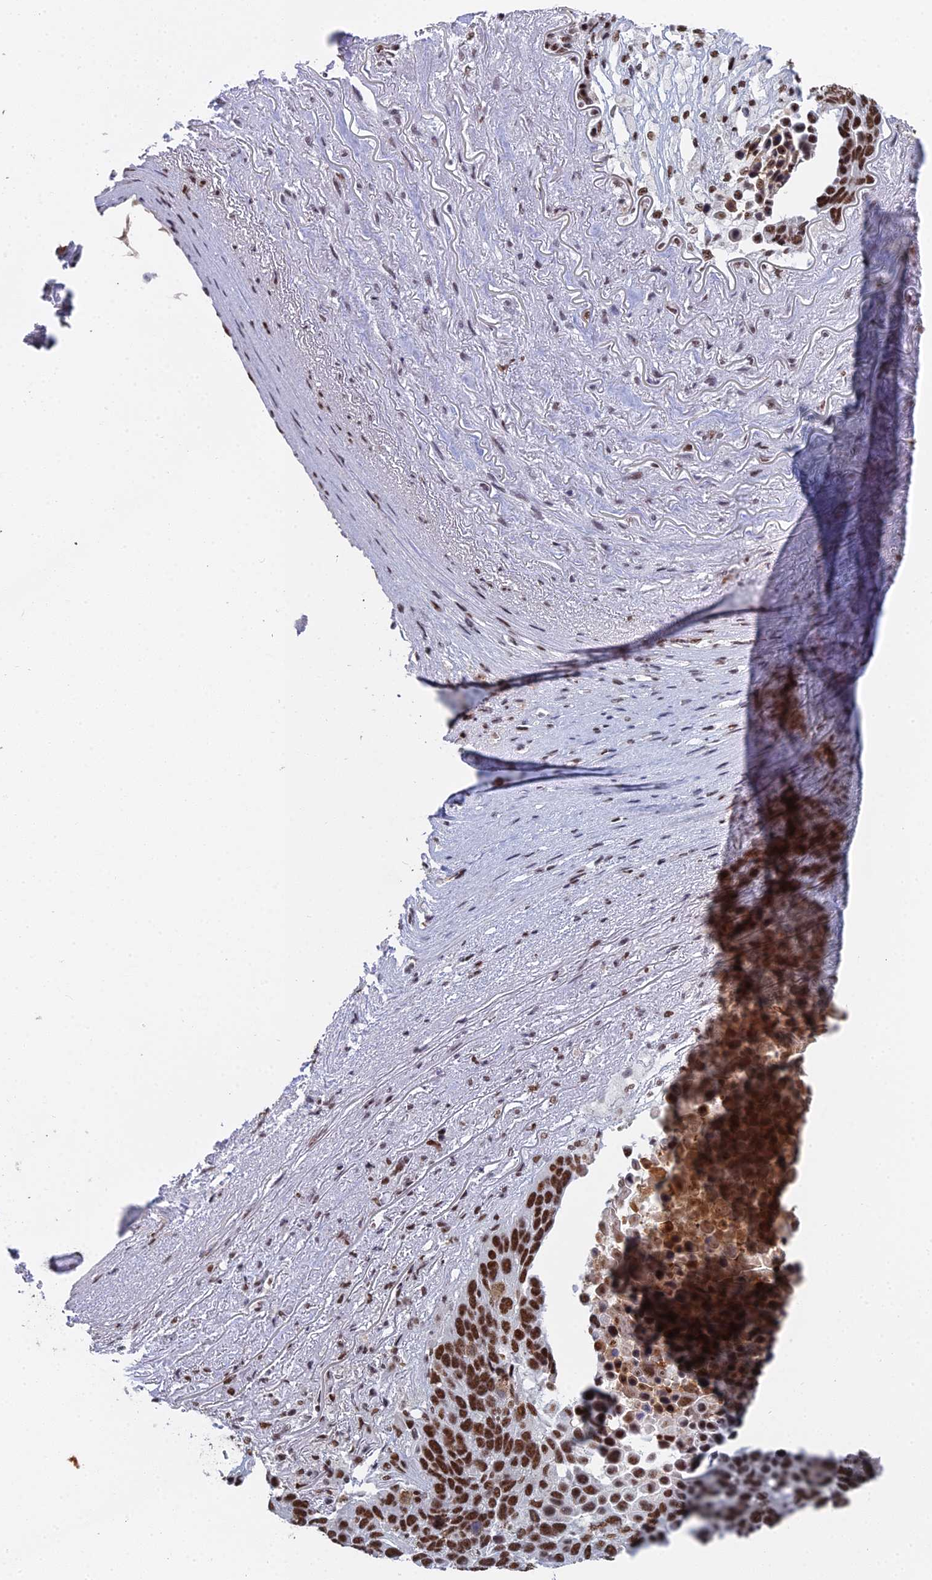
{"staining": {"intensity": "strong", "quantity": ">75%", "location": "nuclear"}, "tissue": "lung cancer", "cell_type": "Tumor cells", "image_type": "cancer", "snomed": [{"axis": "morphology", "description": "Normal tissue, NOS"}, {"axis": "morphology", "description": "Squamous cell carcinoma, NOS"}, {"axis": "topography", "description": "Lymph node"}, {"axis": "topography", "description": "Lung"}], "caption": "A photomicrograph of squamous cell carcinoma (lung) stained for a protein reveals strong nuclear brown staining in tumor cells.", "gene": "SF3B3", "patient": {"sex": "male", "age": 66}}